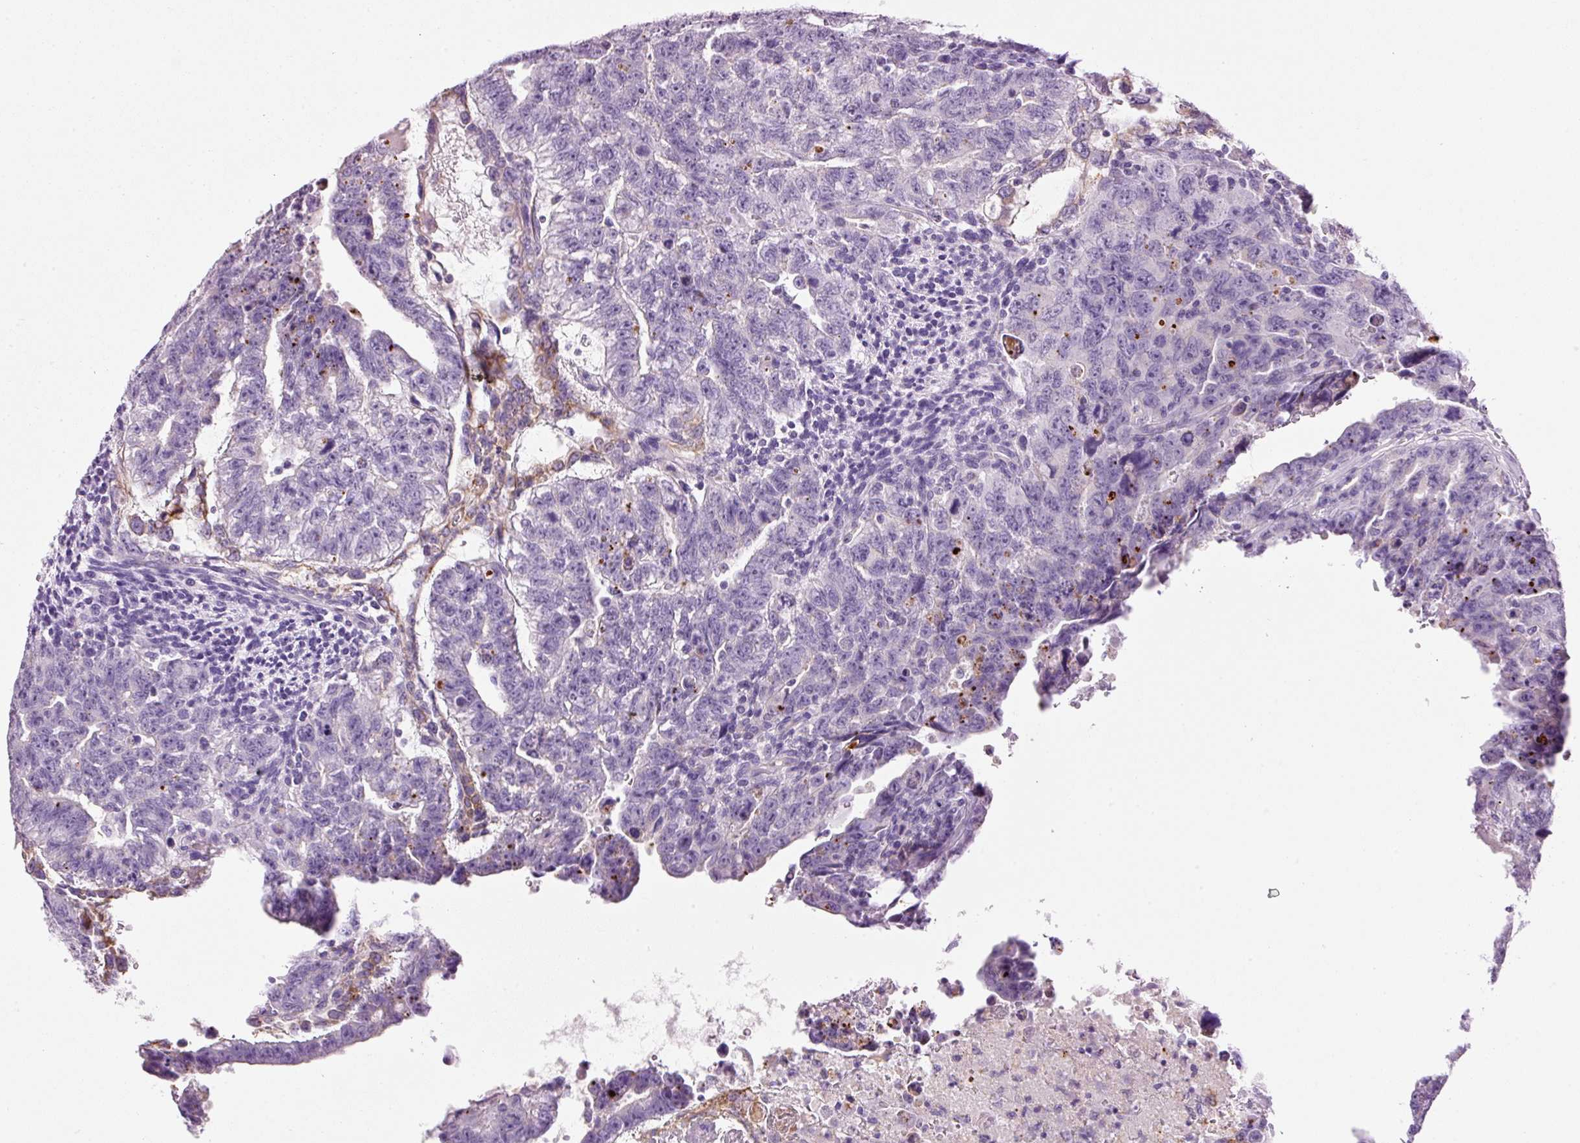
{"staining": {"intensity": "negative", "quantity": "none", "location": "none"}, "tissue": "testis cancer", "cell_type": "Tumor cells", "image_type": "cancer", "snomed": [{"axis": "morphology", "description": "Carcinoma, Embryonal, NOS"}, {"axis": "topography", "description": "Testis"}], "caption": "This is a photomicrograph of immunohistochemistry (IHC) staining of testis cancer (embryonal carcinoma), which shows no expression in tumor cells. Brightfield microscopy of immunohistochemistry stained with DAB (3,3'-diaminobenzidine) (brown) and hematoxylin (blue), captured at high magnification.", "gene": "CARD16", "patient": {"sex": "male", "age": 24}}